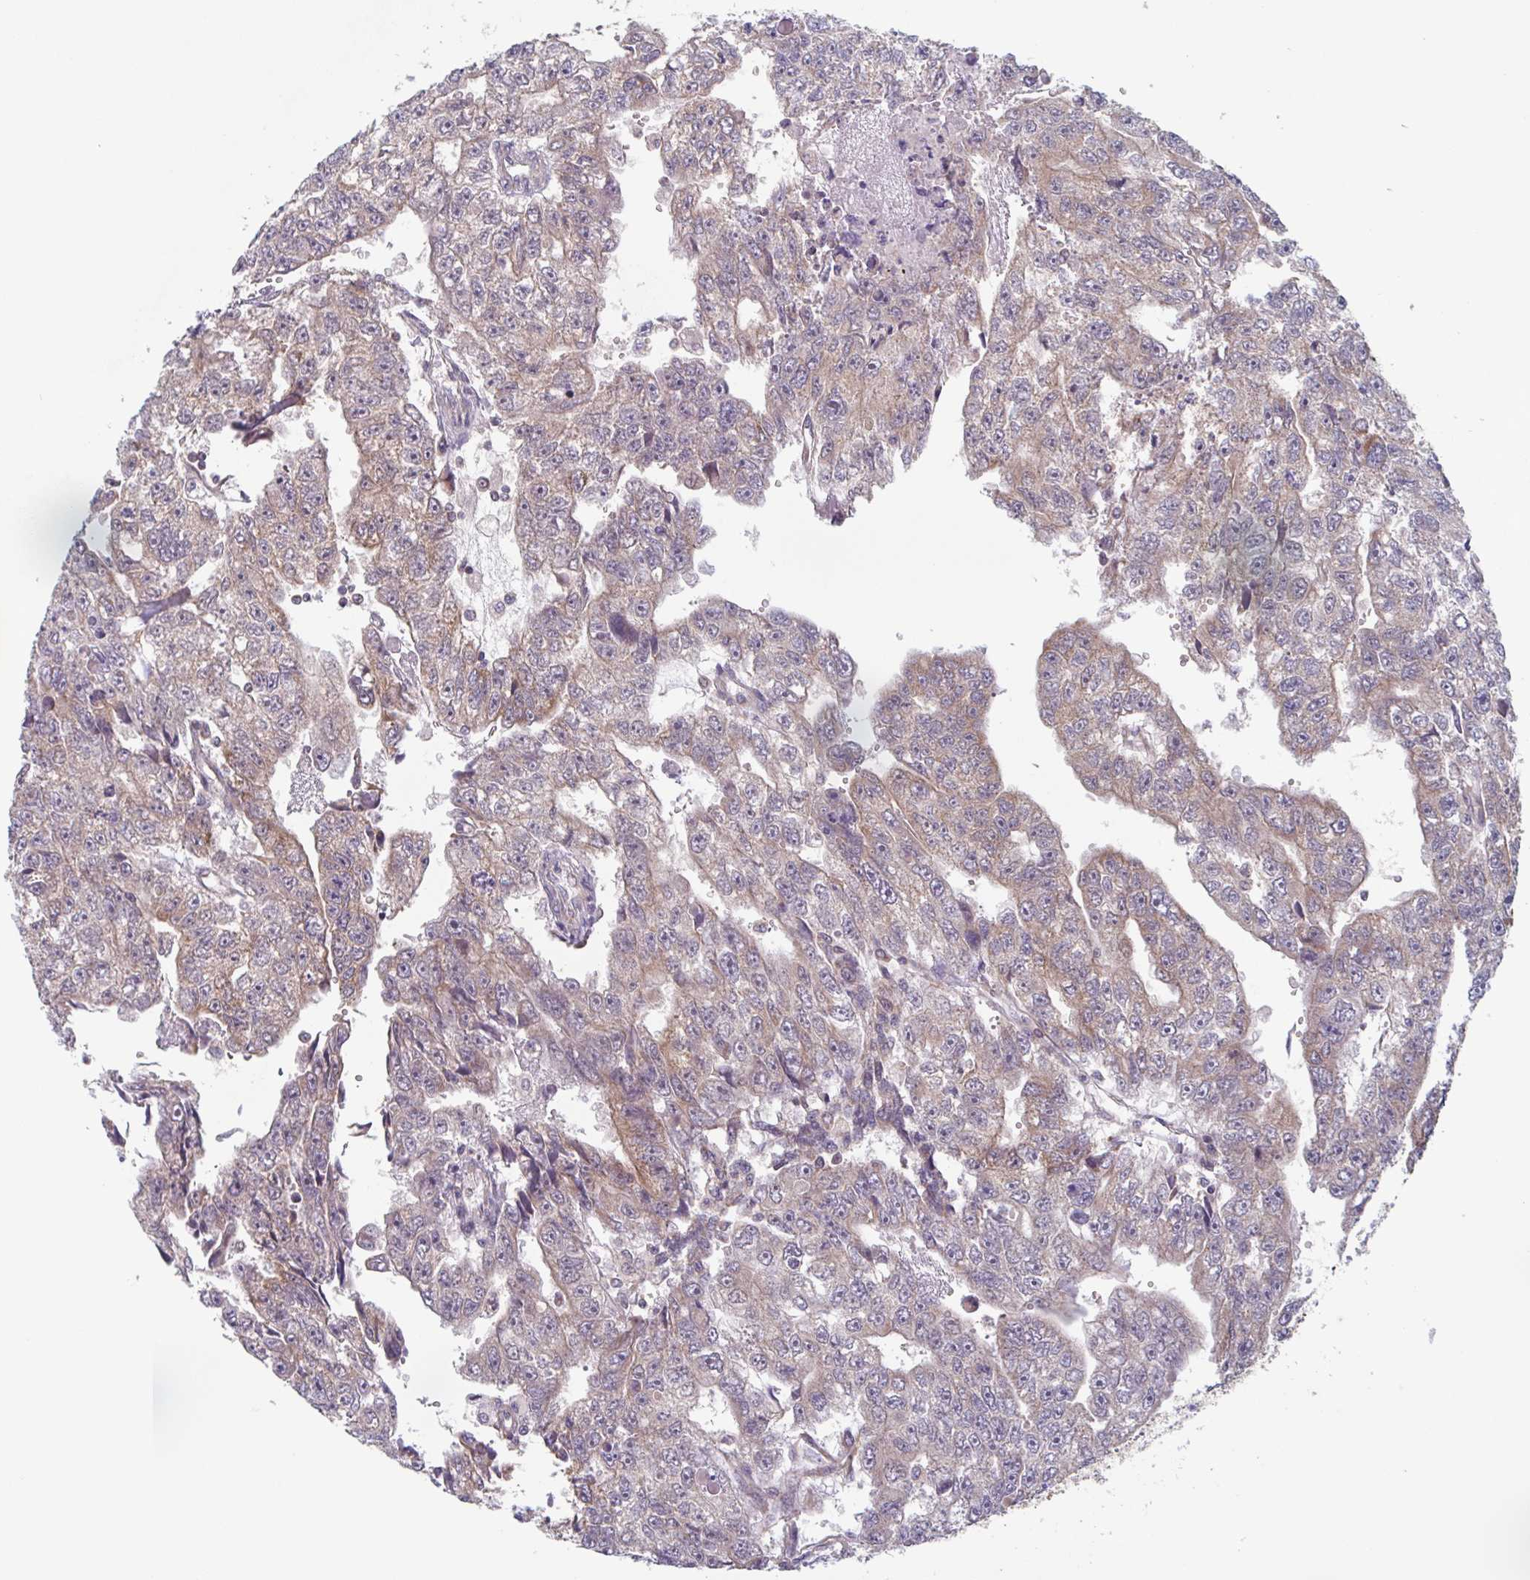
{"staining": {"intensity": "weak", "quantity": "25%-75%", "location": "cytoplasmic/membranous"}, "tissue": "testis cancer", "cell_type": "Tumor cells", "image_type": "cancer", "snomed": [{"axis": "morphology", "description": "Carcinoma, Embryonal, NOS"}, {"axis": "topography", "description": "Testis"}], "caption": "The immunohistochemical stain shows weak cytoplasmic/membranous staining in tumor cells of testis cancer tissue.", "gene": "SURF1", "patient": {"sex": "male", "age": 20}}